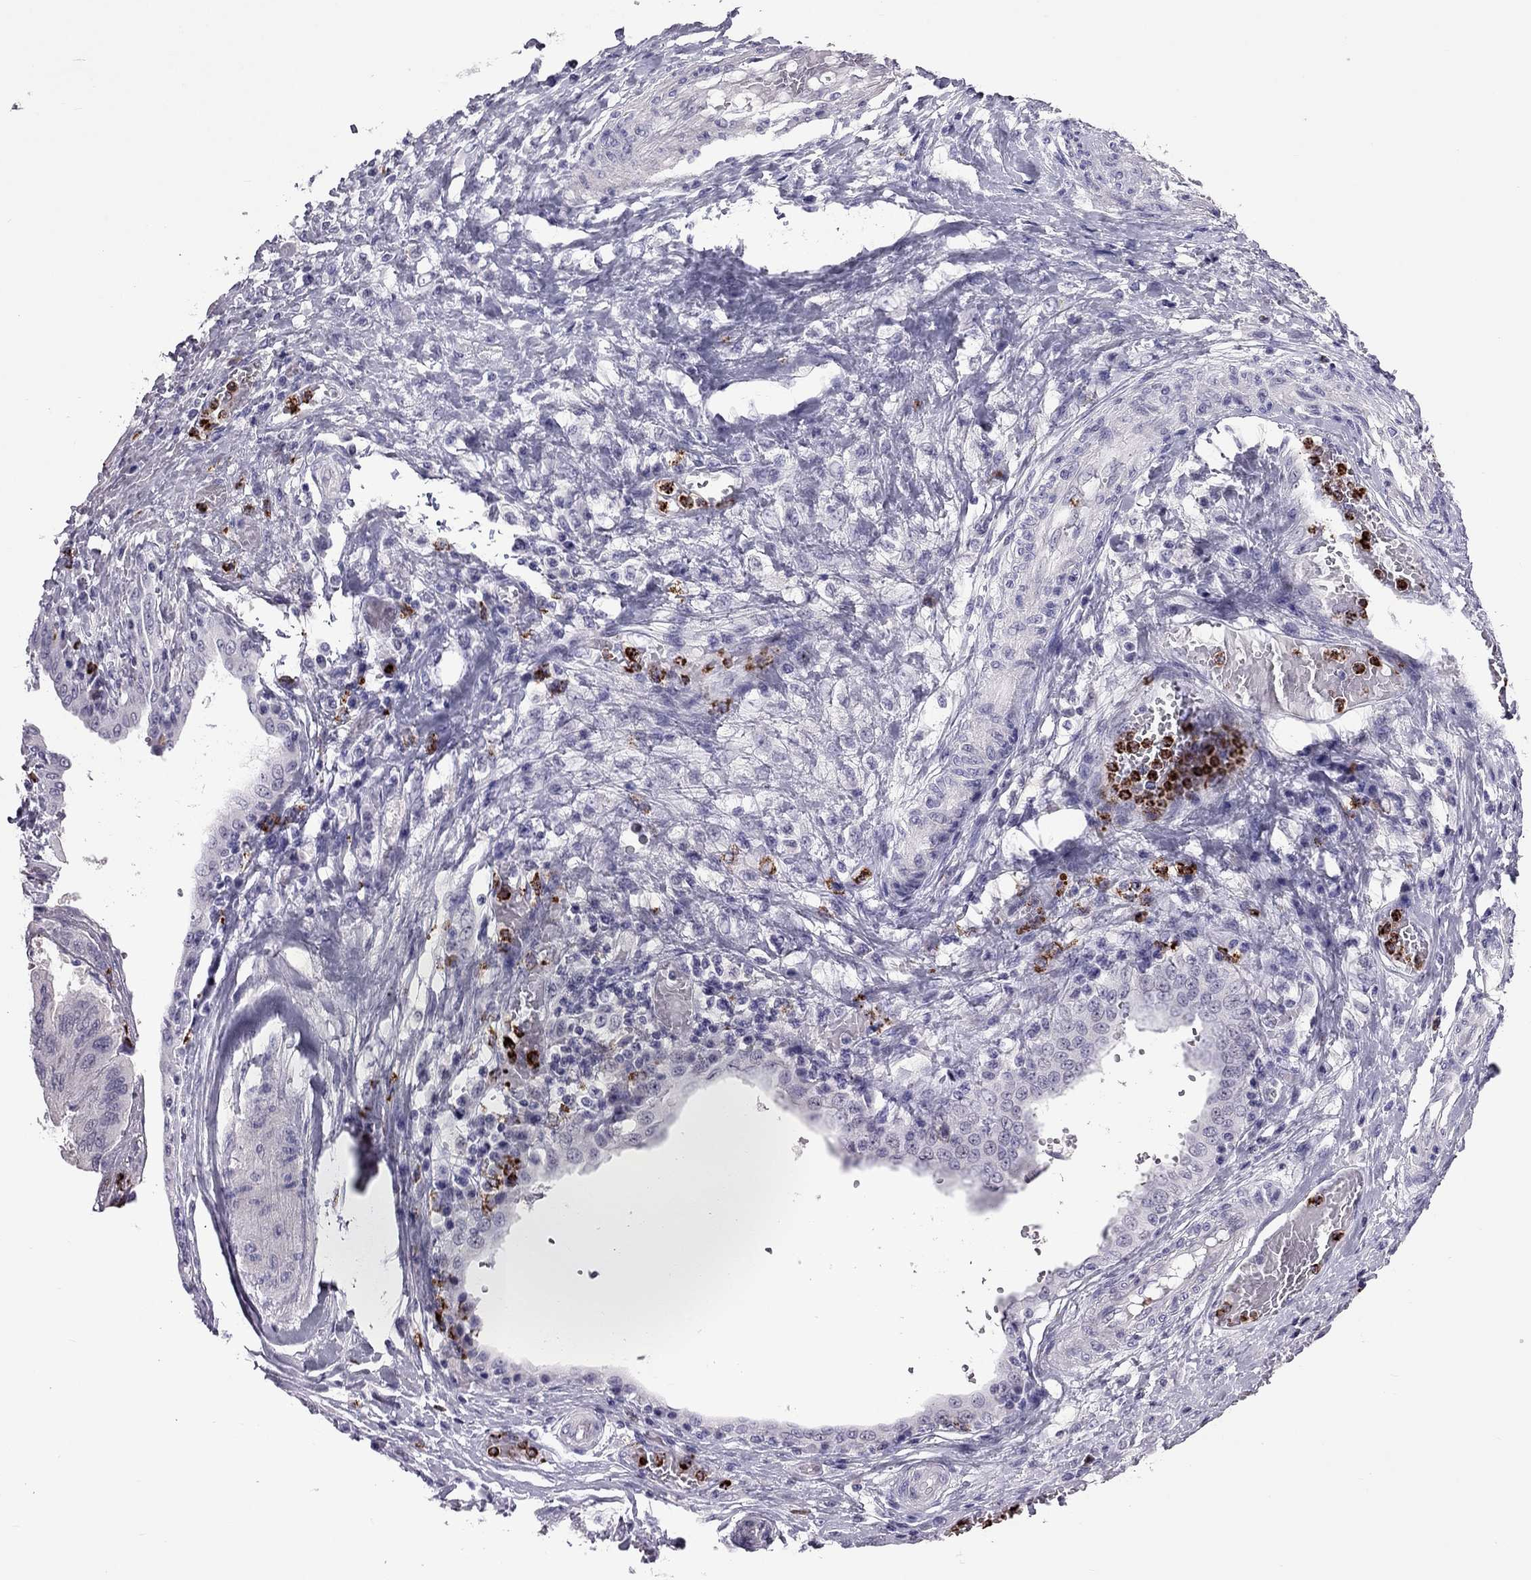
{"staining": {"intensity": "negative", "quantity": "none", "location": "none"}, "tissue": "ovarian cancer", "cell_type": "Tumor cells", "image_type": "cancer", "snomed": [{"axis": "morphology", "description": "Cystadenocarcinoma, serous, NOS"}, {"axis": "topography", "description": "Ovary"}], "caption": "Immunohistochemistry (IHC) photomicrograph of ovarian cancer (serous cystadenocarcinoma) stained for a protein (brown), which exhibits no staining in tumor cells.", "gene": "CCL27", "patient": {"sex": "female", "age": 79}}